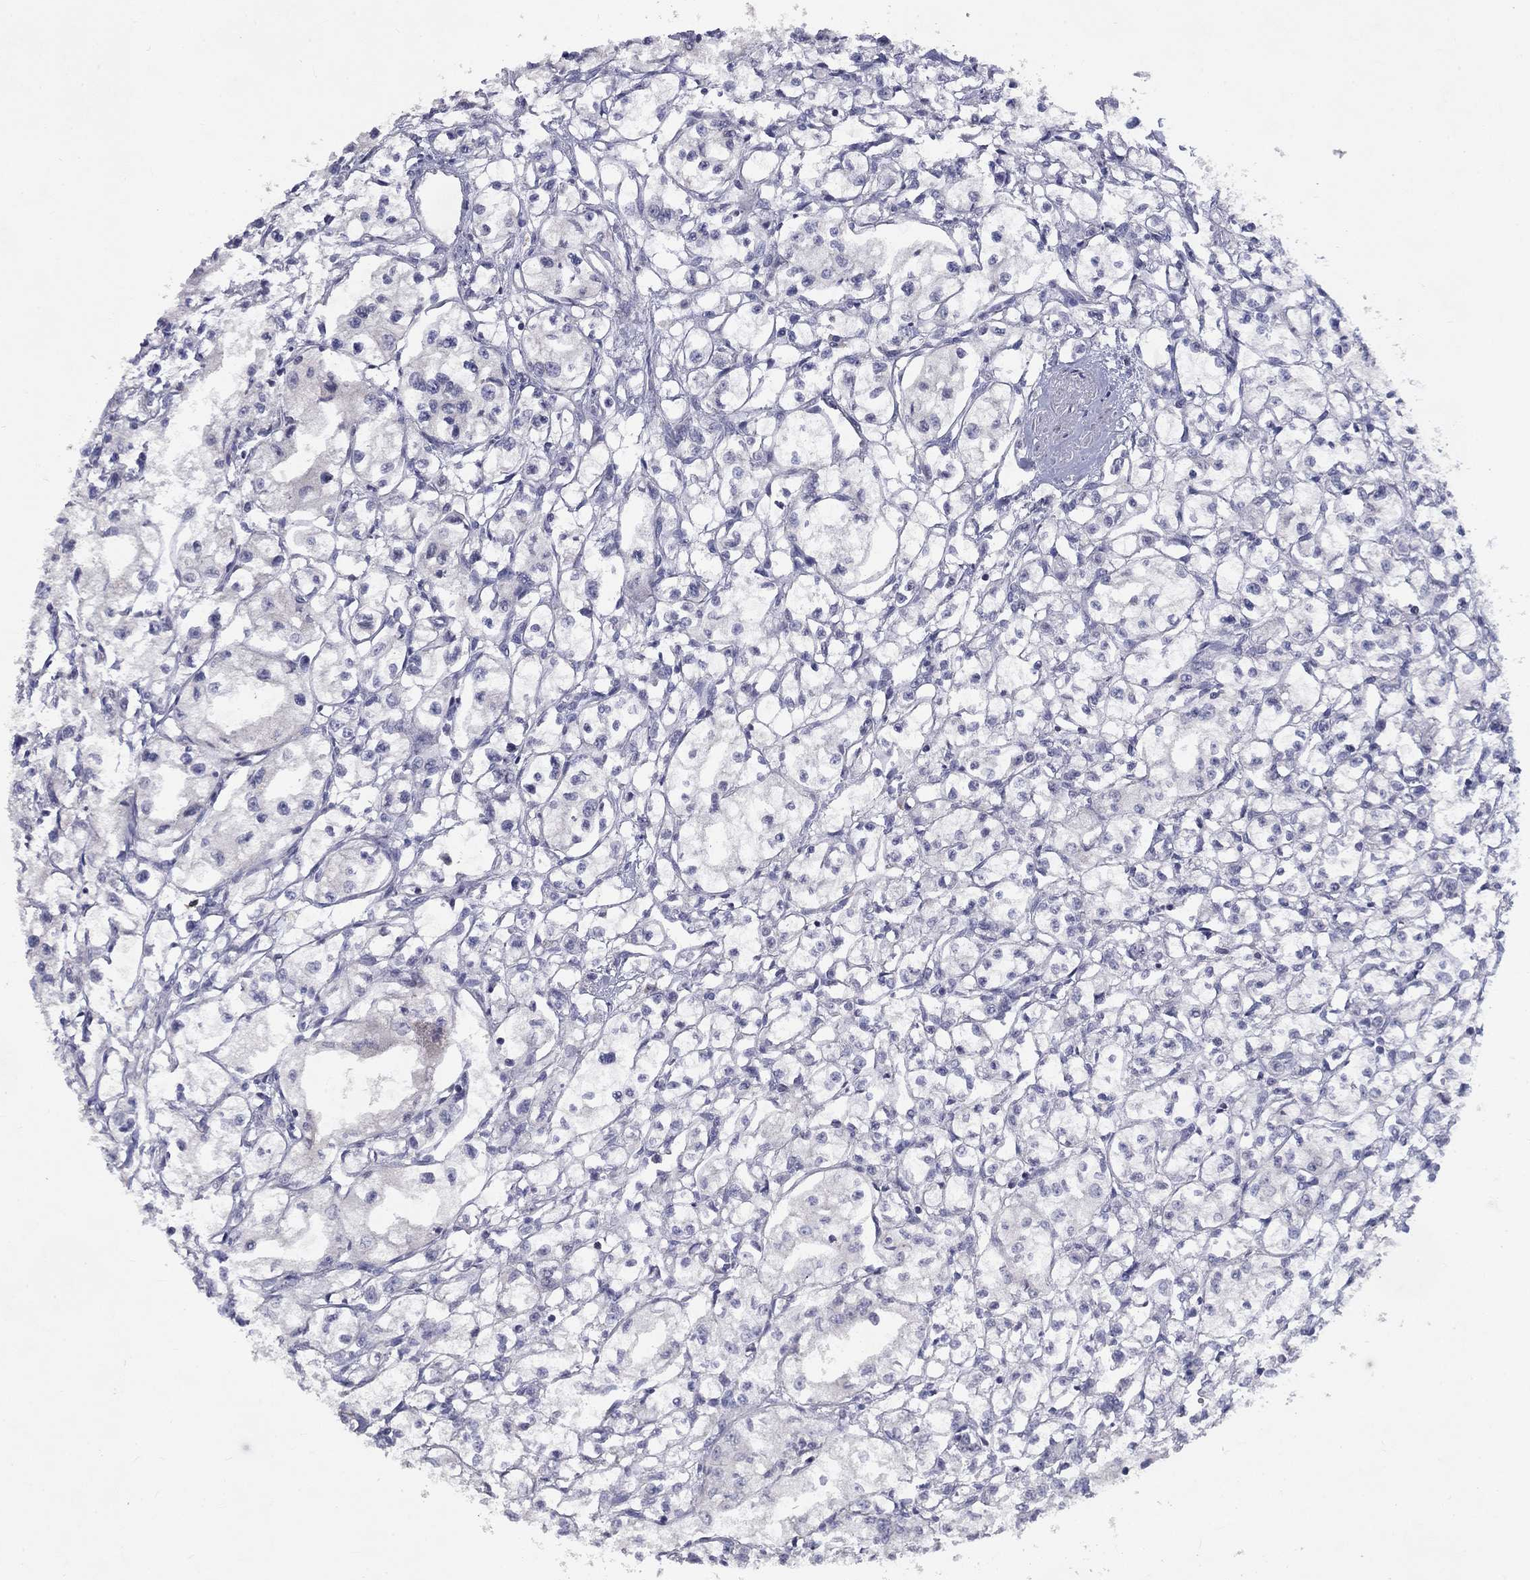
{"staining": {"intensity": "negative", "quantity": "none", "location": "none"}, "tissue": "renal cancer", "cell_type": "Tumor cells", "image_type": "cancer", "snomed": [{"axis": "morphology", "description": "Adenocarcinoma, NOS"}, {"axis": "topography", "description": "Kidney"}], "caption": "This histopathology image is of renal cancer (adenocarcinoma) stained with immunohistochemistry (IHC) to label a protein in brown with the nuclei are counter-stained blue. There is no positivity in tumor cells.", "gene": "CACNA1A", "patient": {"sex": "male", "age": 56}}